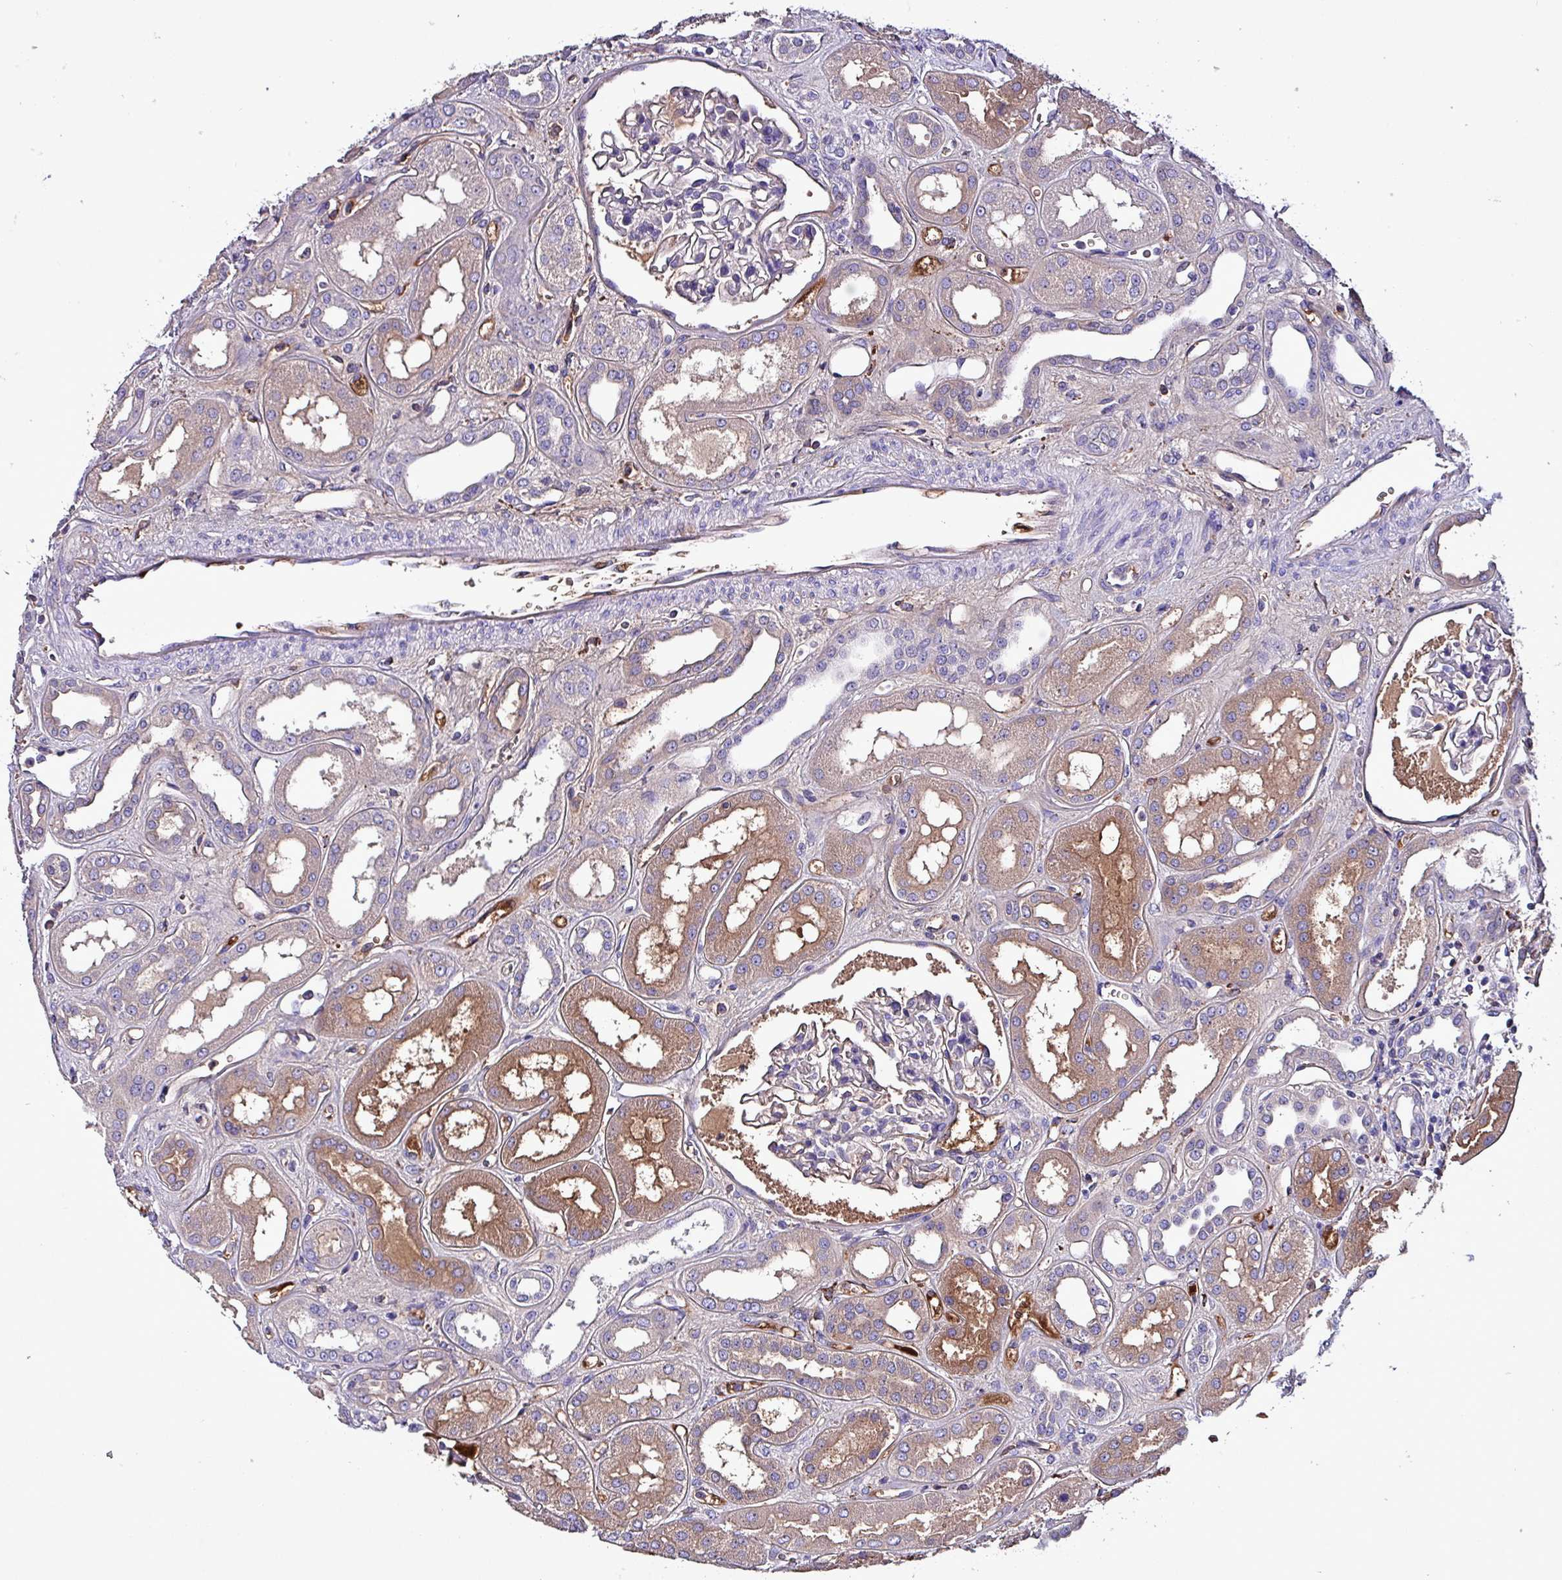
{"staining": {"intensity": "negative", "quantity": "none", "location": "none"}, "tissue": "kidney", "cell_type": "Cells in glomeruli", "image_type": "normal", "snomed": [{"axis": "morphology", "description": "Normal tissue, NOS"}, {"axis": "topography", "description": "Kidney"}], "caption": "There is no significant expression in cells in glomeruli of kidney. (DAB immunohistochemistry (IHC), high magnification).", "gene": "HPR", "patient": {"sex": "male", "age": 59}}